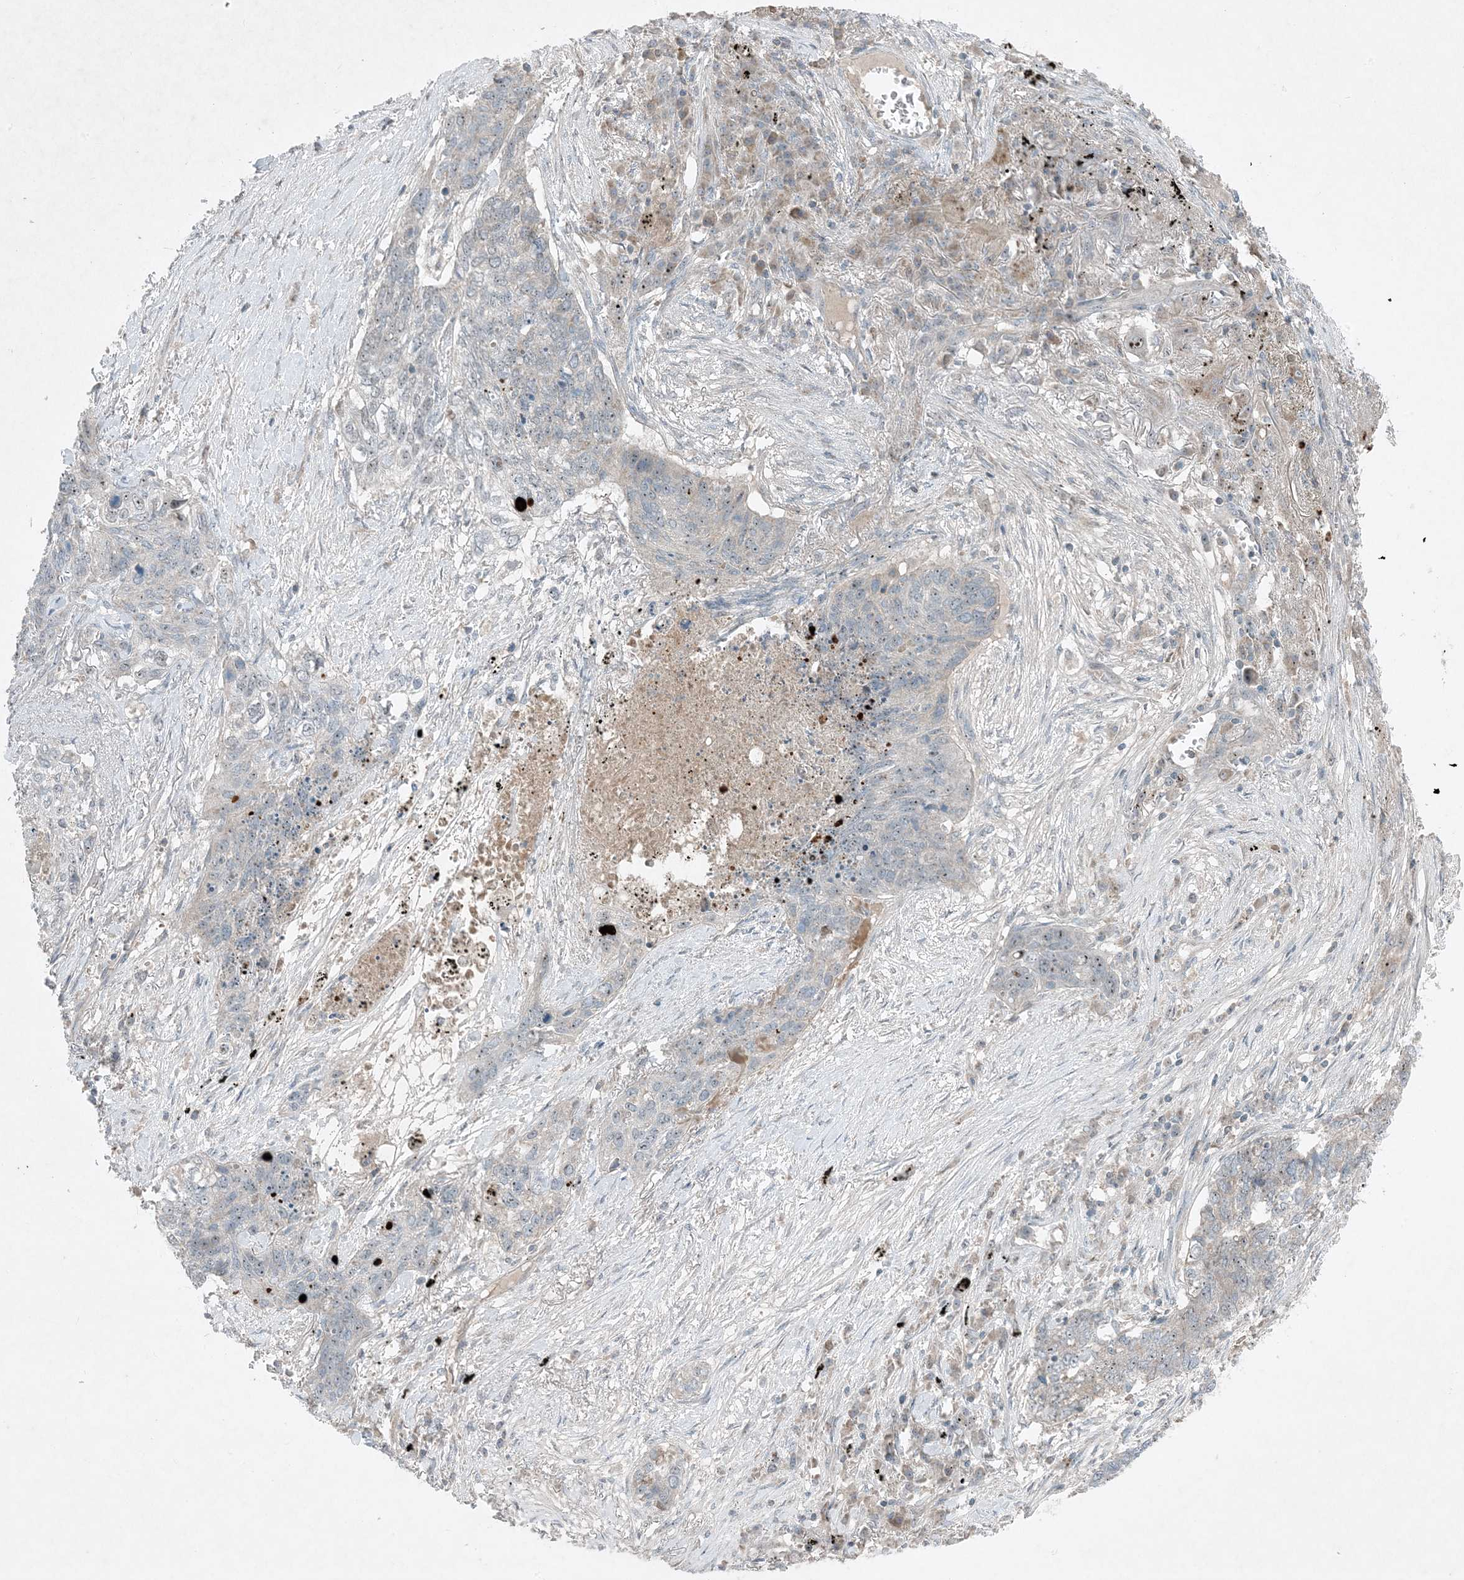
{"staining": {"intensity": "negative", "quantity": "none", "location": "none"}, "tissue": "lung cancer", "cell_type": "Tumor cells", "image_type": "cancer", "snomed": [{"axis": "morphology", "description": "Squamous cell carcinoma, NOS"}, {"axis": "topography", "description": "Lung"}], "caption": "The micrograph reveals no staining of tumor cells in lung squamous cell carcinoma.", "gene": "MITD1", "patient": {"sex": "female", "age": 63}}